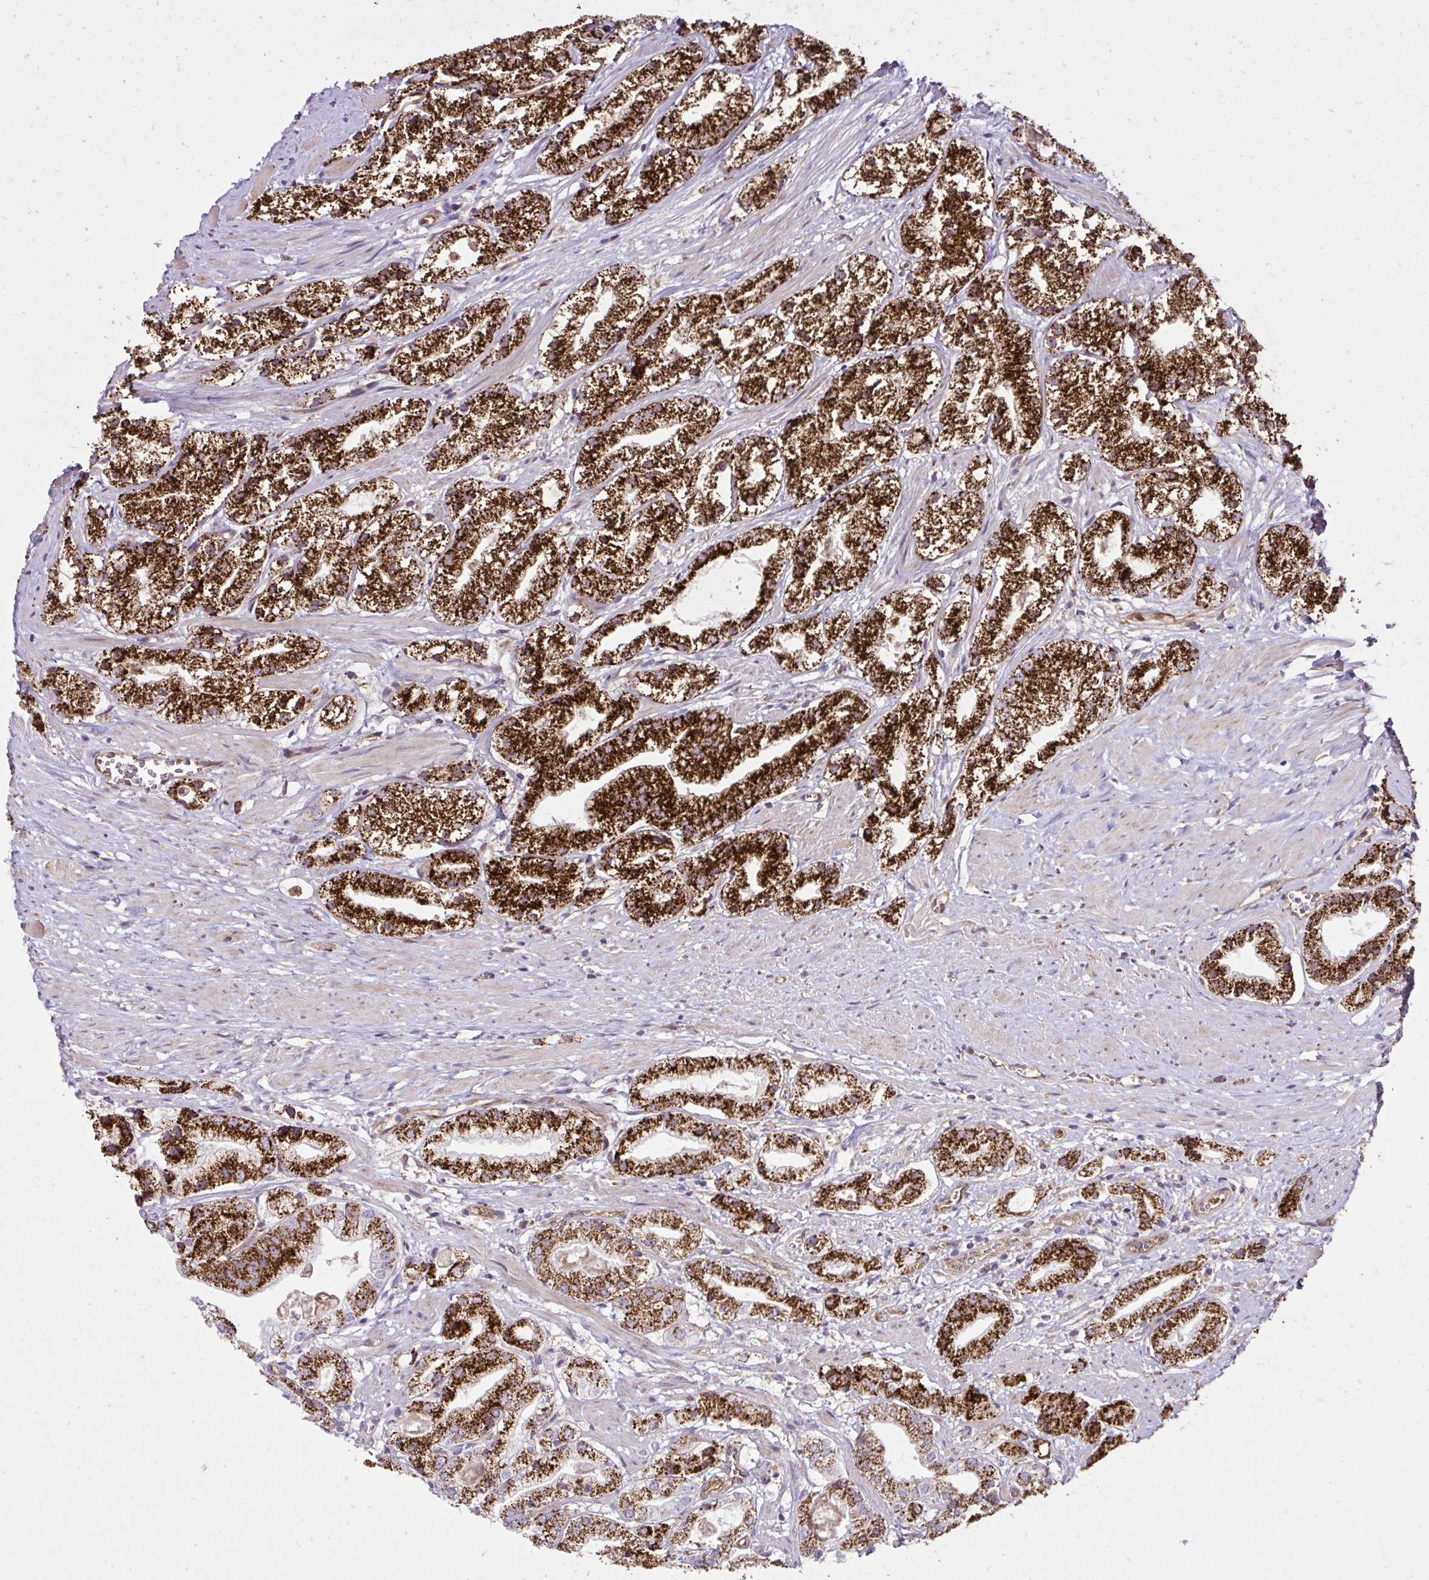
{"staining": {"intensity": "strong", "quantity": ">75%", "location": "cytoplasmic/membranous"}, "tissue": "prostate cancer", "cell_type": "Tumor cells", "image_type": "cancer", "snomed": [{"axis": "morphology", "description": "Adenocarcinoma, Low grade"}, {"axis": "topography", "description": "Prostate"}], "caption": "A micrograph showing strong cytoplasmic/membranous staining in approximately >75% of tumor cells in adenocarcinoma (low-grade) (prostate), as visualized by brown immunohistochemical staining.", "gene": "LIMS1", "patient": {"sex": "male", "age": 69}}